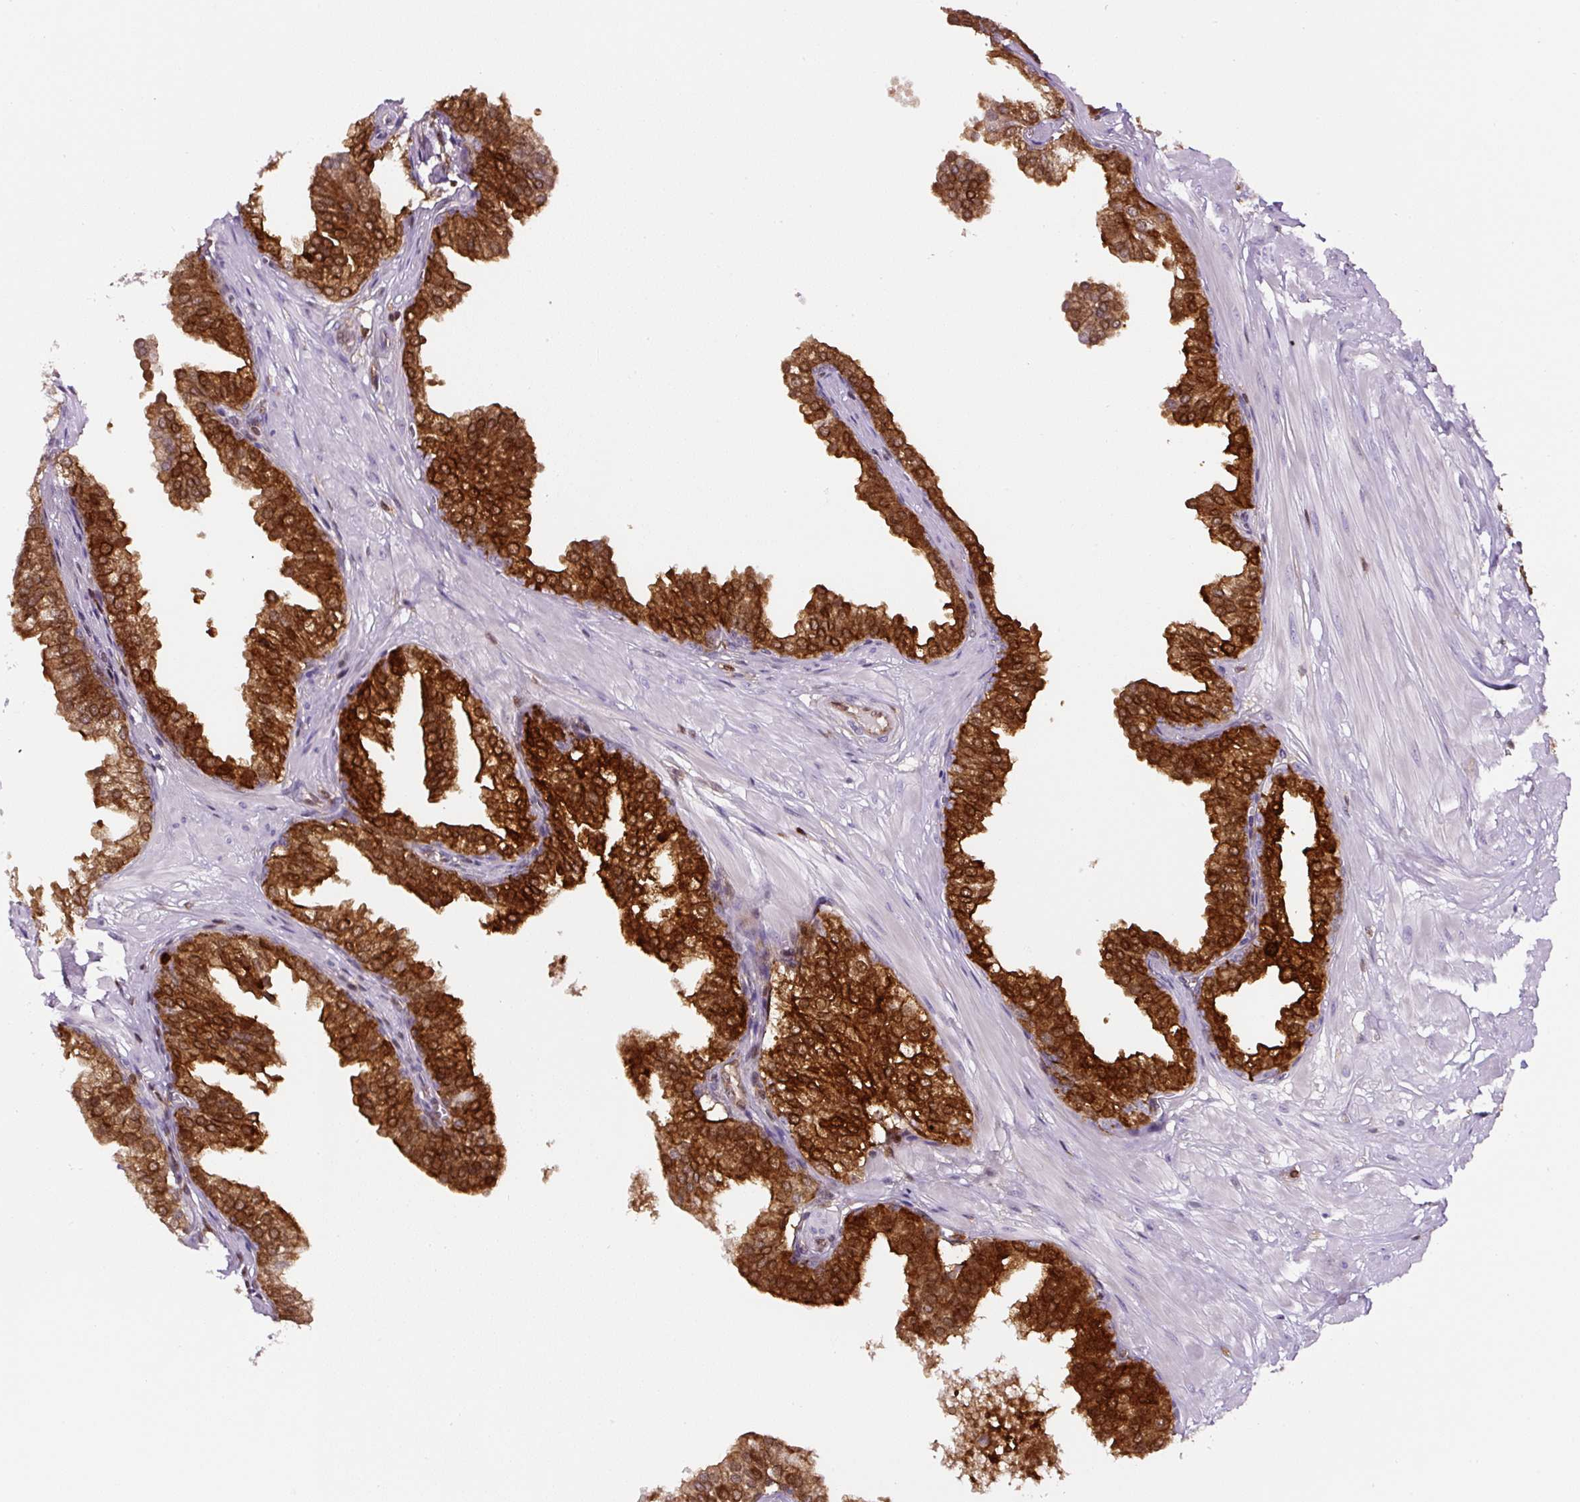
{"staining": {"intensity": "strong", "quantity": ">75%", "location": "cytoplasmic/membranous,nuclear"}, "tissue": "prostate", "cell_type": "Glandular cells", "image_type": "normal", "snomed": [{"axis": "morphology", "description": "Normal tissue, NOS"}, {"axis": "topography", "description": "Prostate"}, {"axis": "topography", "description": "Peripheral nerve tissue"}], "caption": "Prostate stained with a brown dye demonstrates strong cytoplasmic/membranous,nuclear positive staining in approximately >75% of glandular cells.", "gene": "ANXA1", "patient": {"sex": "male", "age": 55}}